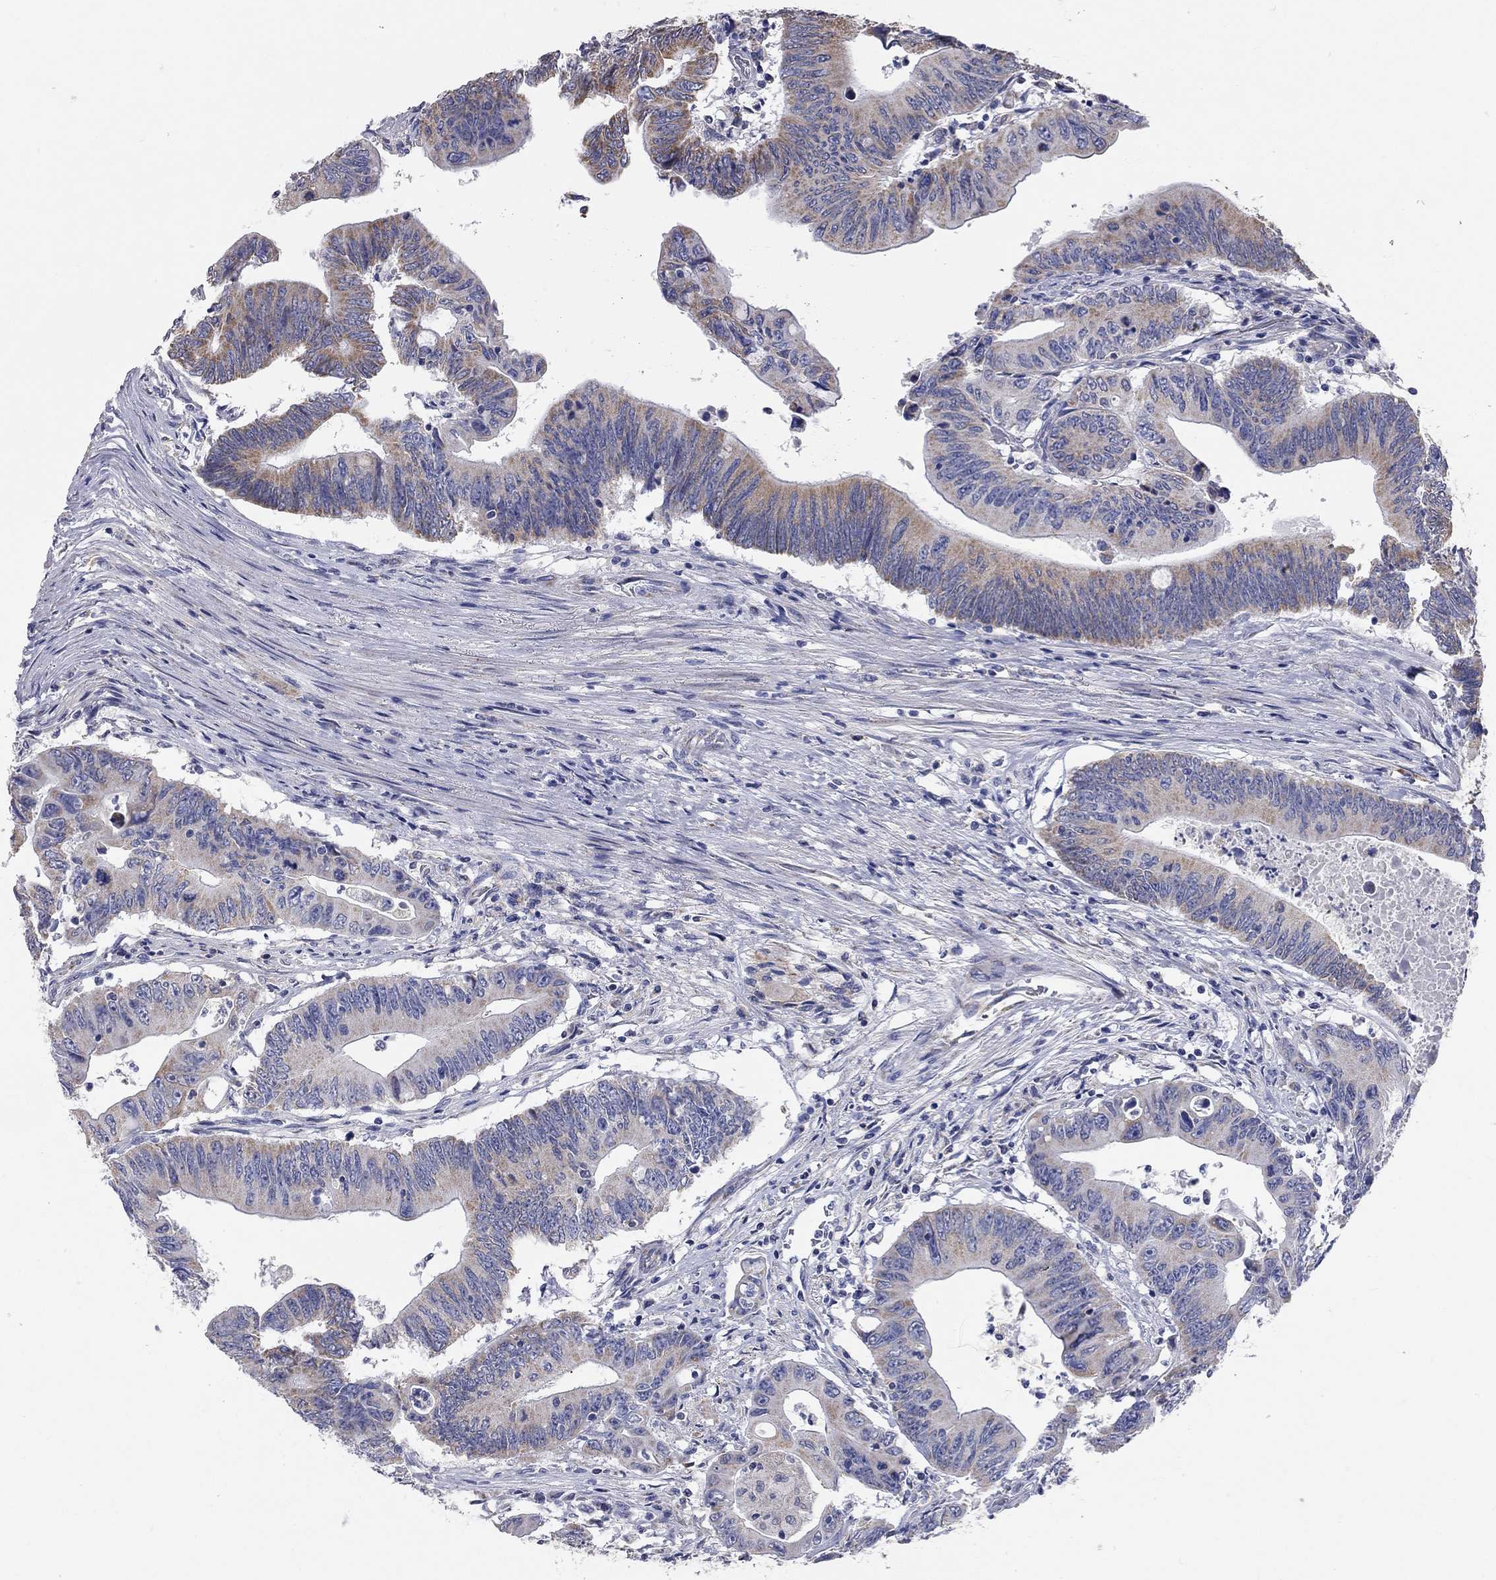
{"staining": {"intensity": "moderate", "quantity": "<25%", "location": "cytoplasmic/membranous"}, "tissue": "colorectal cancer", "cell_type": "Tumor cells", "image_type": "cancer", "snomed": [{"axis": "morphology", "description": "Adenocarcinoma, NOS"}, {"axis": "topography", "description": "Colon"}], "caption": "Immunohistochemical staining of colorectal cancer (adenocarcinoma) reveals moderate cytoplasmic/membranous protein staining in about <25% of tumor cells. Nuclei are stained in blue.", "gene": "CFAP161", "patient": {"sex": "female", "age": 90}}